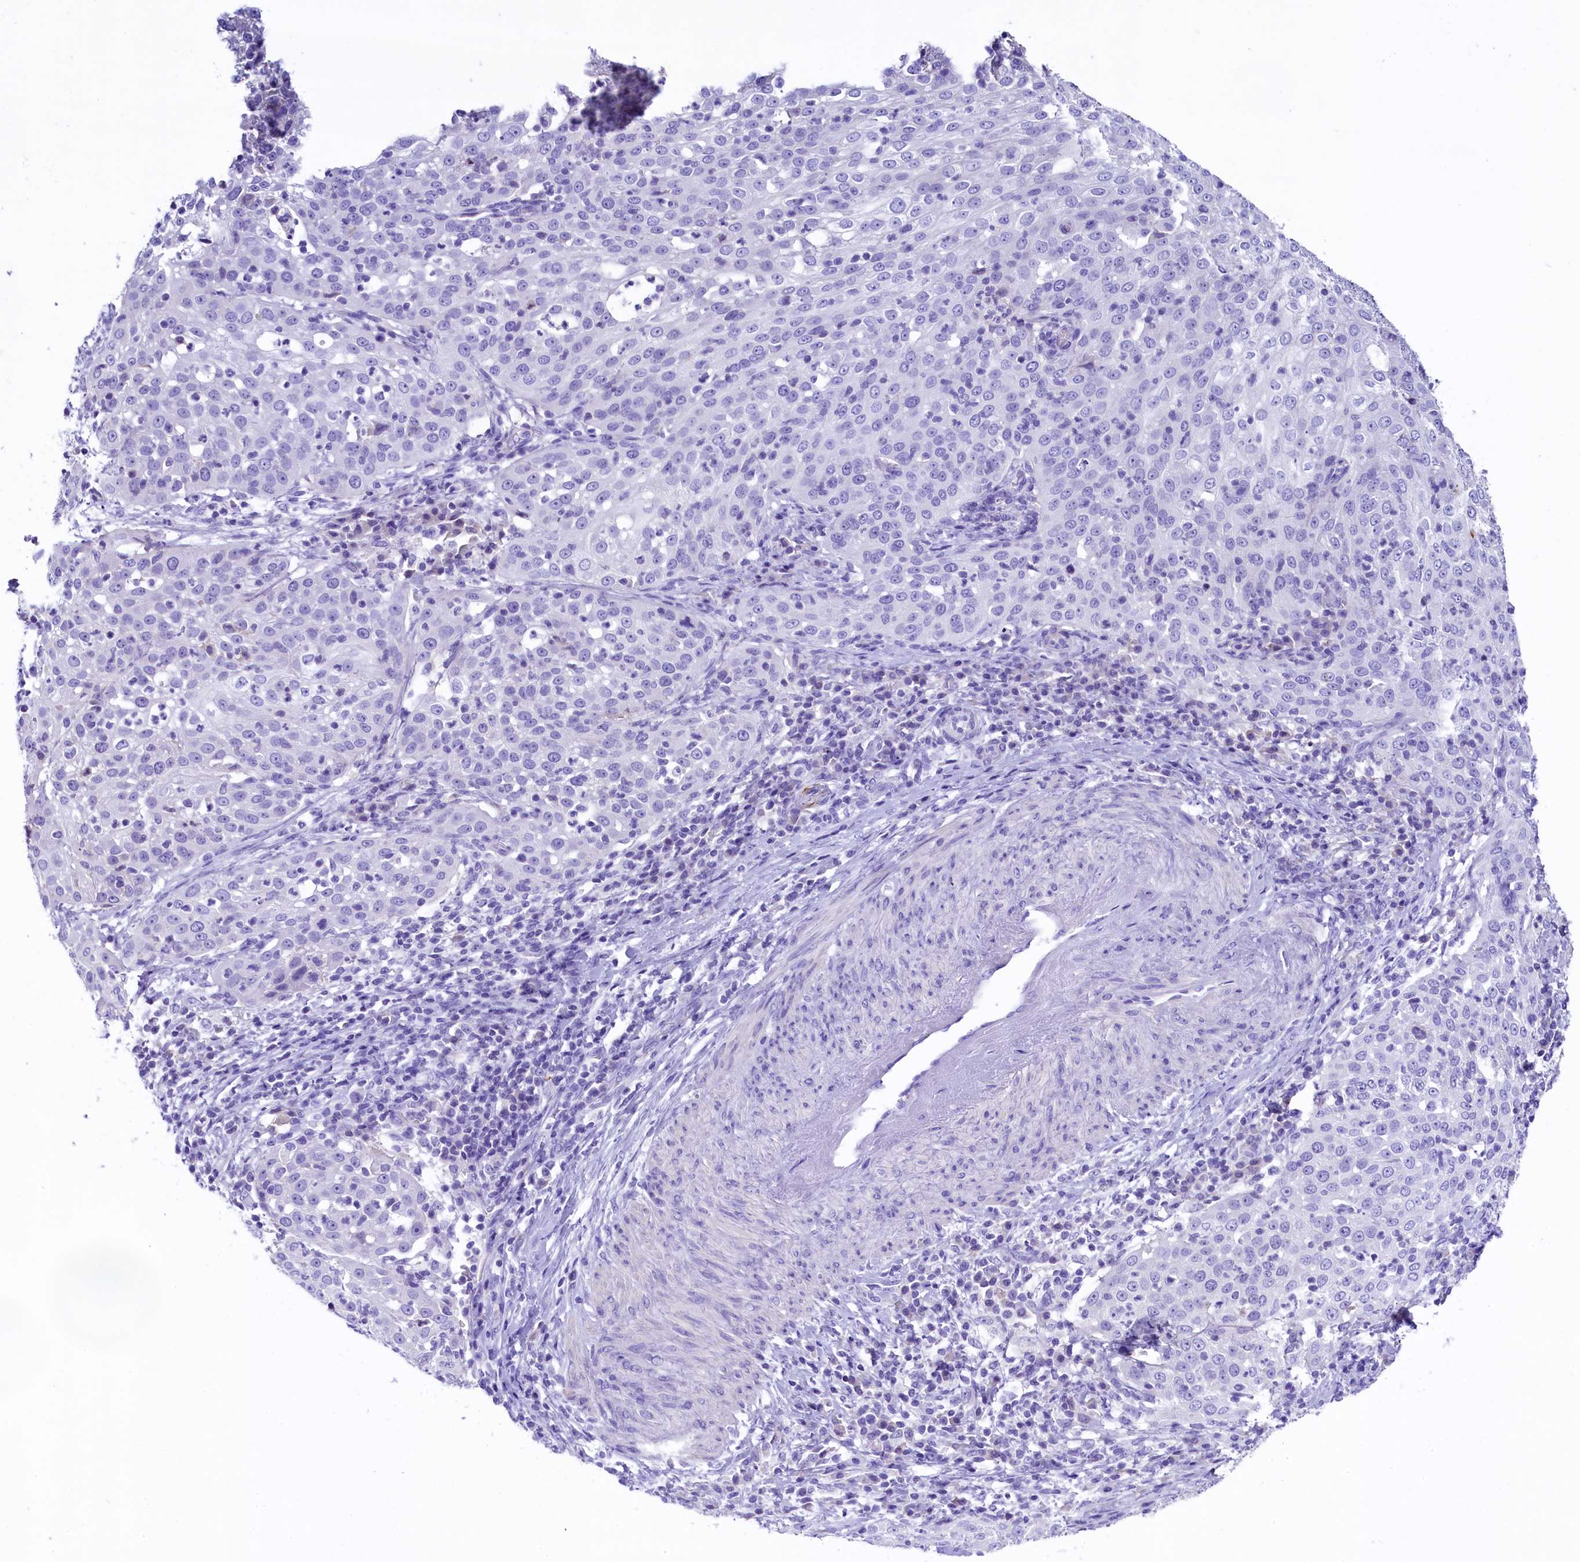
{"staining": {"intensity": "negative", "quantity": "none", "location": "none"}, "tissue": "cervical cancer", "cell_type": "Tumor cells", "image_type": "cancer", "snomed": [{"axis": "morphology", "description": "Squamous cell carcinoma, NOS"}, {"axis": "topography", "description": "Cervix"}], "caption": "Human squamous cell carcinoma (cervical) stained for a protein using immunohistochemistry (IHC) demonstrates no staining in tumor cells.", "gene": "SKIDA1", "patient": {"sex": "female", "age": 57}}